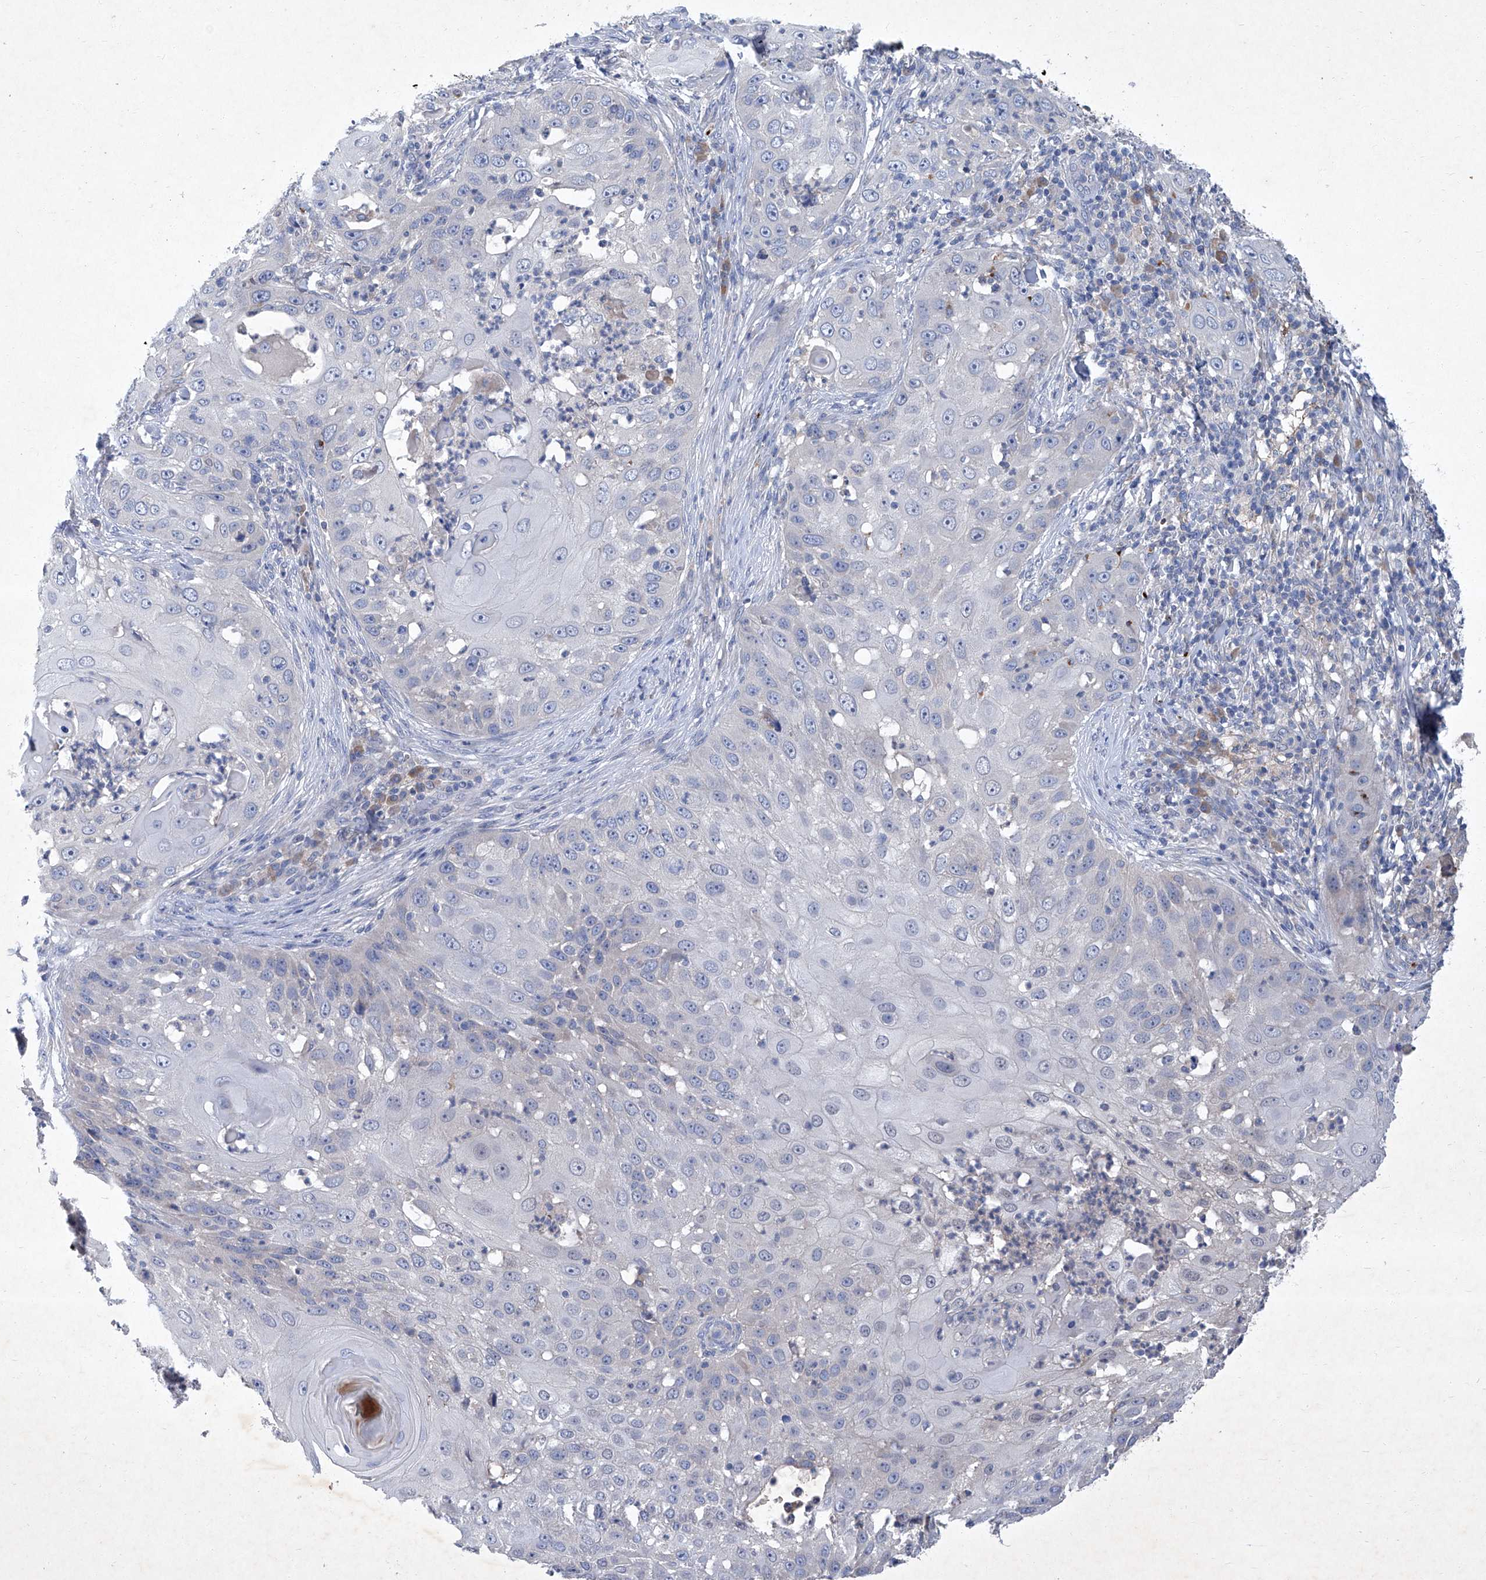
{"staining": {"intensity": "weak", "quantity": "<25%", "location": "nuclear"}, "tissue": "skin cancer", "cell_type": "Tumor cells", "image_type": "cancer", "snomed": [{"axis": "morphology", "description": "Squamous cell carcinoma, NOS"}, {"axis": "topography", "description": "Skin"}], "caption": "An immunohistochemistry (IHC) histopathology image of skin squamous cell carcinoma is shown. There is no staining in tumor cells of skin squamous cell carcinoma.", "gene": "SBK2", "patient": {"sex": "female", "age": 44}}